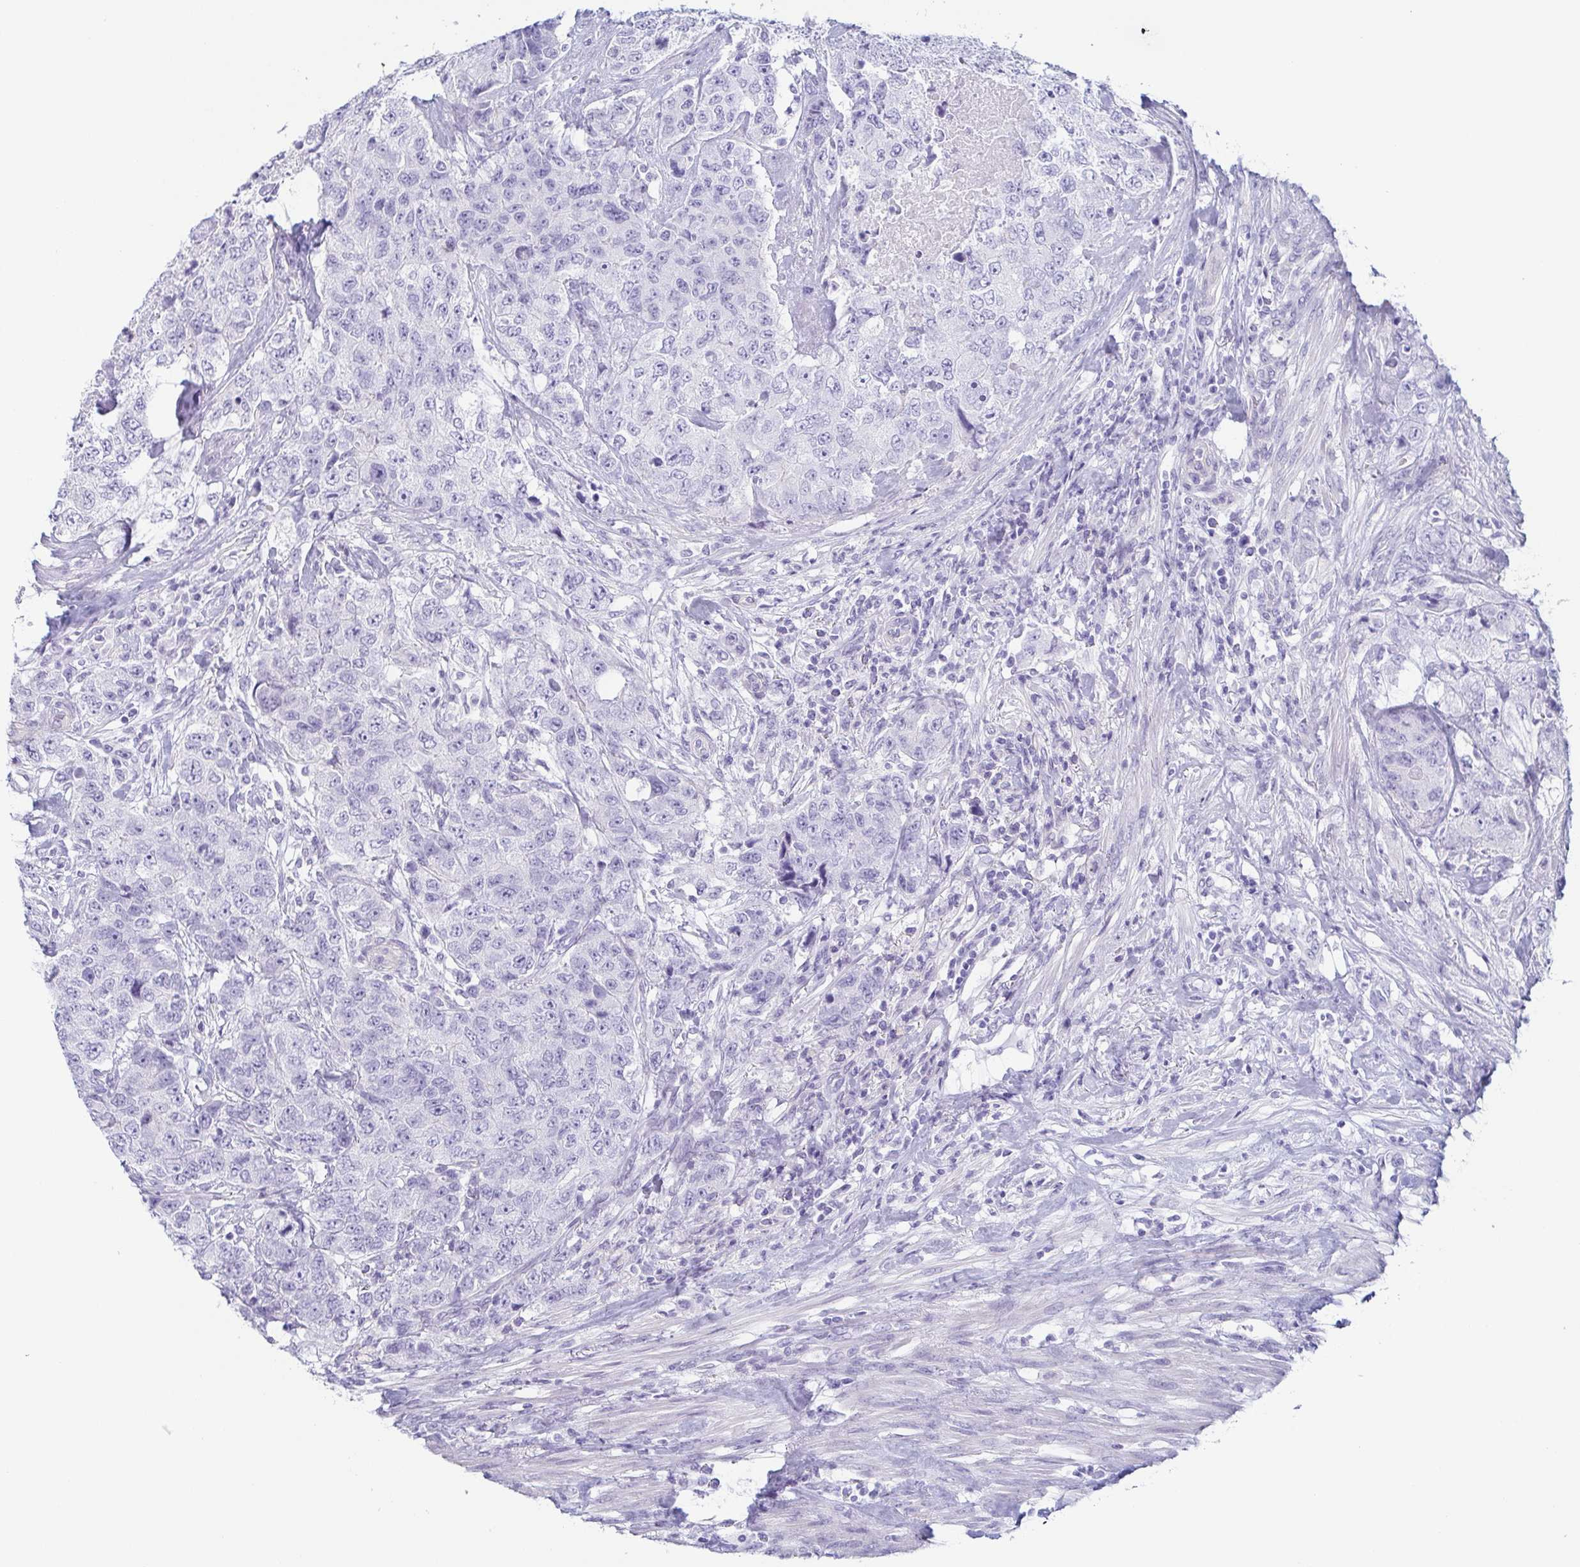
{"staining": {"intensity": "negative", "quantity": "none", "location": "none"}, "tissue": "urothelial cancer", "cell_type": "Tumor cells", "image_type": "cancer", "snomed": [{"axis": "morphology", "description": "Urothelial carcinoma, High grade"}, {"axis": "topography", "description": "Urinary bladder"}], "caption": "Image shows no significant protein expression in tumor cells of urothelial carcinoma (high-grade). (DAB (3,3'-diaminobenzidine) IHC visualized using brightfield microscopy, high magnification).", "gene": "PRR4", "patient": {"sex": "female", "age": 78}}